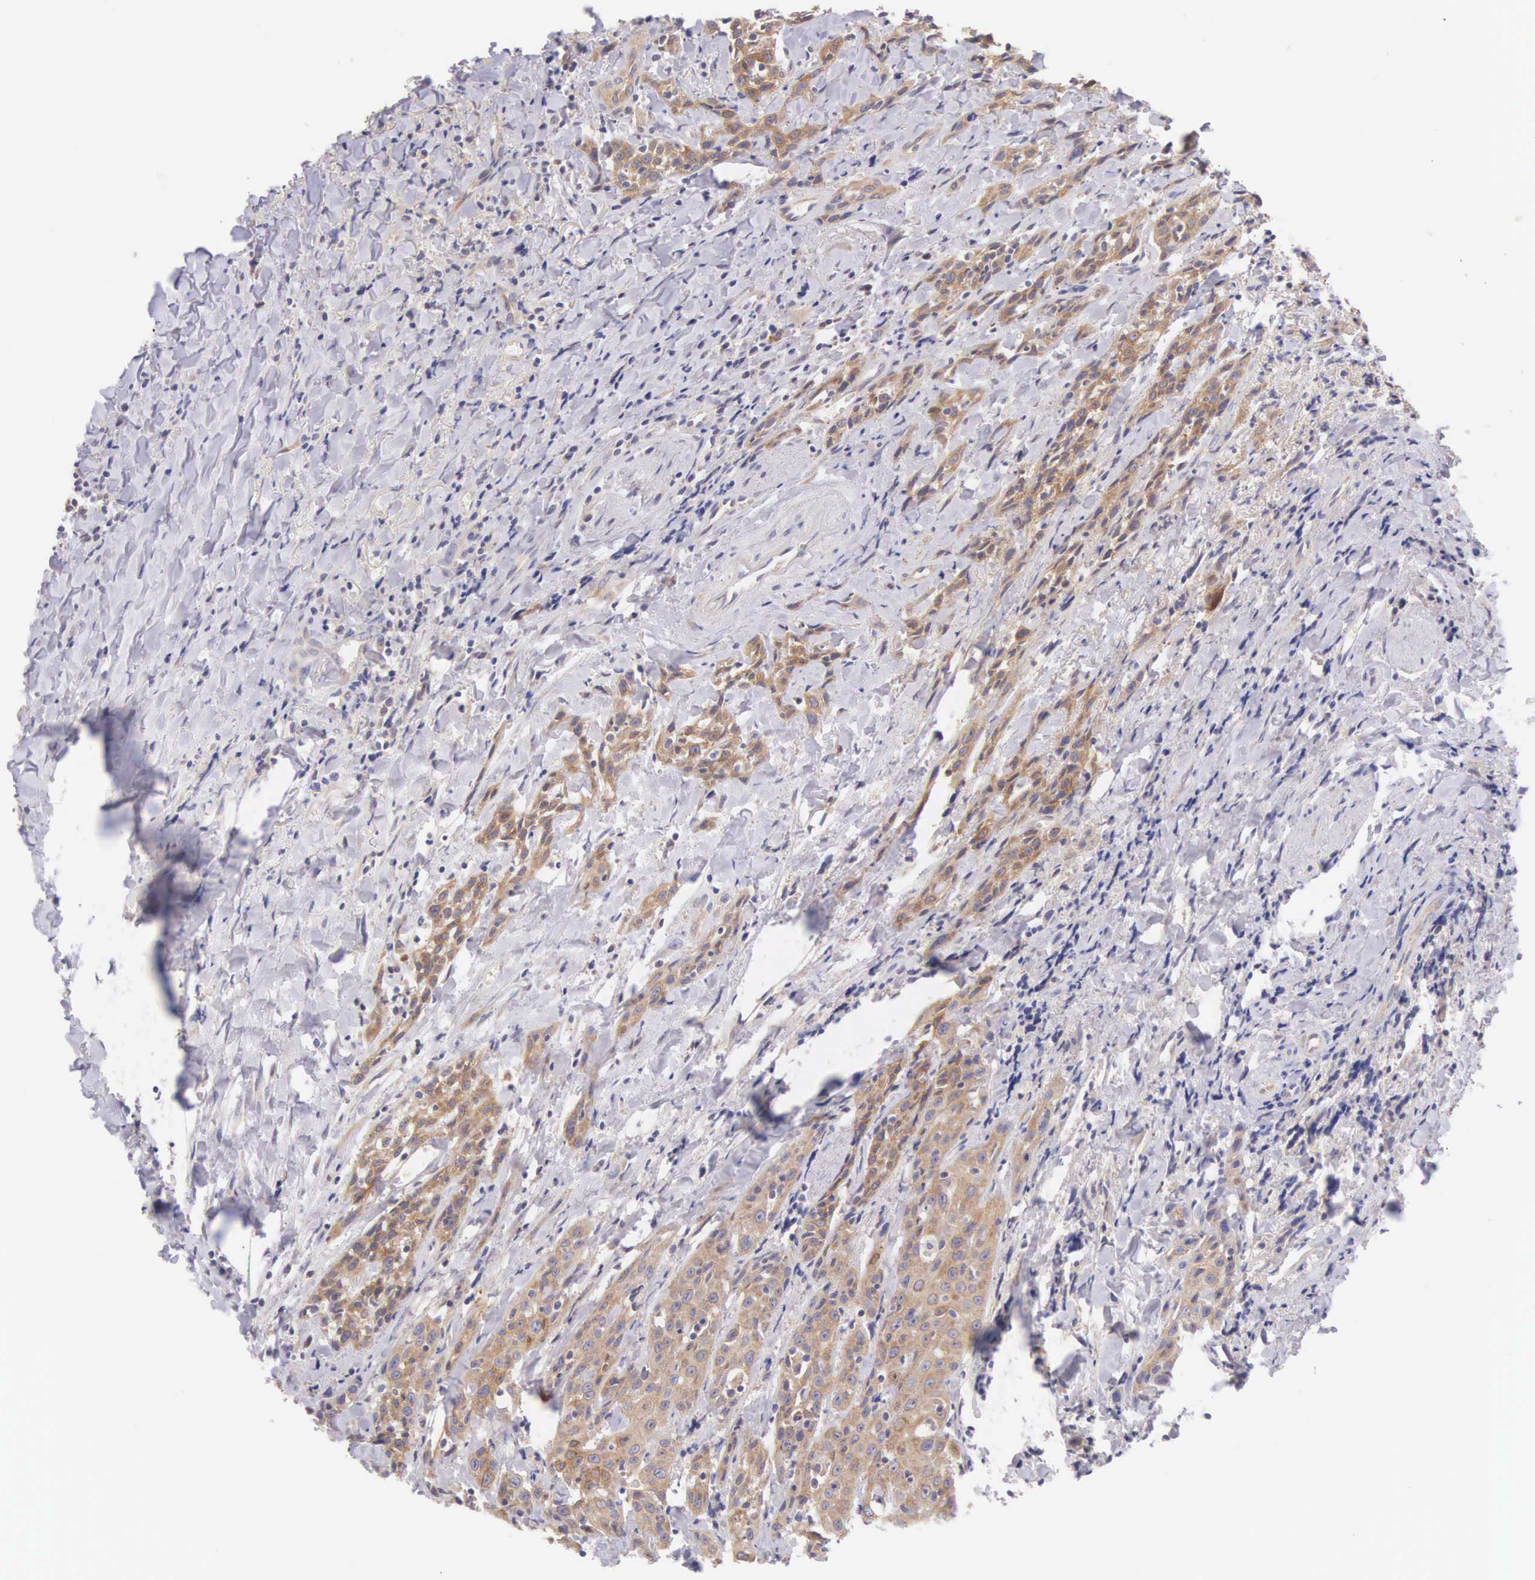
{"staining": {"intensity": "weak", "quantity": ">75%", "location": "cytoplasmic/membranous"}, "tissue": "head and neck cancer", "cell_type": "Tumor cells", "image_type": "cancer", "snomed": [{"axis": "morphology", "description": "Squamous cell carcinoma, NOS"}, {"axis": "topography", "description": "Oral tissue"}, {"axis": "topography", "description": "Head-Neck"}], "caption": "Head and neck cancer (squamous cell carcinoma) tissue shows weak cytoplasmic/membranous expression in approximately >75% of tumor cells The protein of interest is stained brown, and the nuclei are stained in blue (DAB IHC with brightfield microscopy, high magnification).", "gene": "NSDHL", "patient": {"sex": "female", "age": 82}}